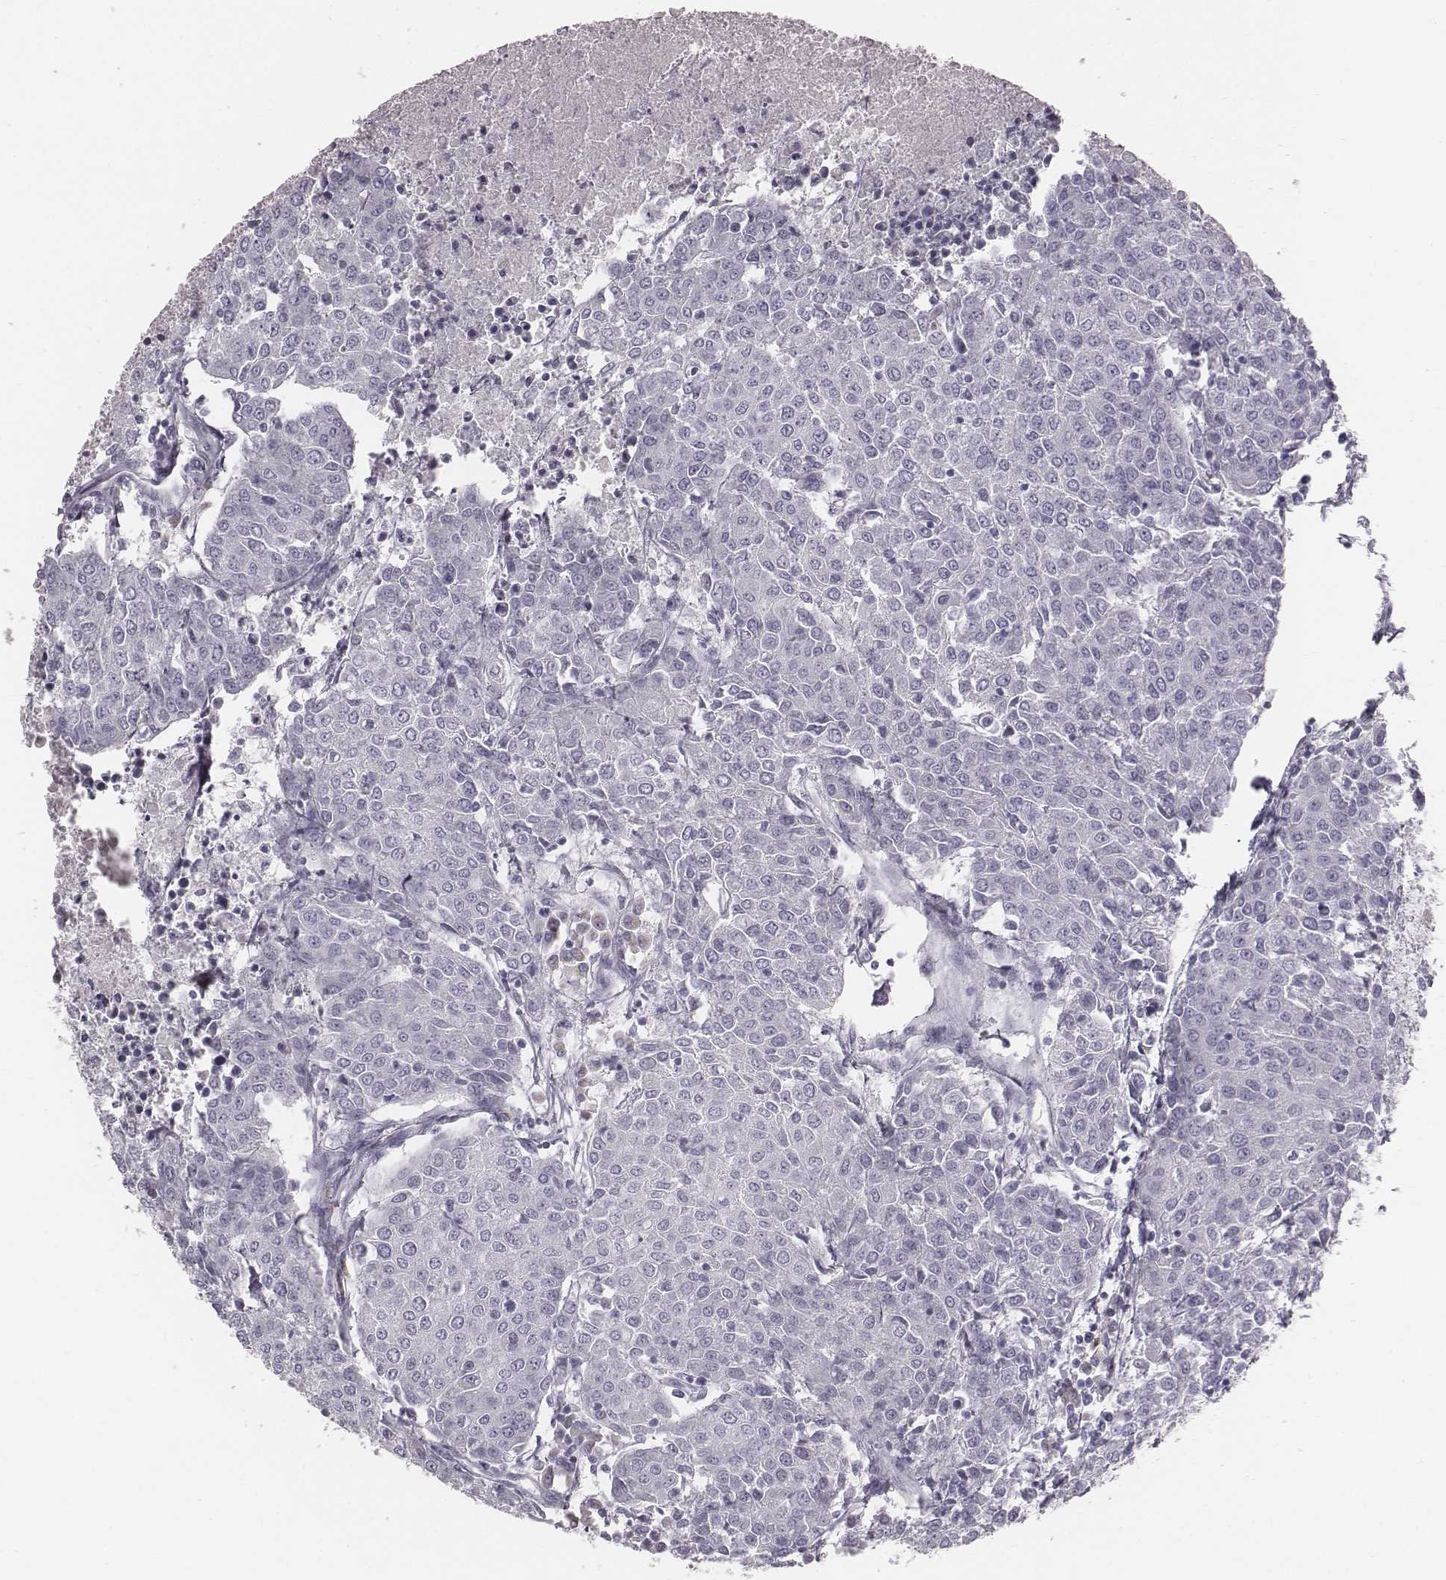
{"staining": {"intensity": "negative", "quantity": "none", "location": "none"}, "tissue": "urothelial cancer", "cell_type": "Tumor cells", "image_type": "cancer", "snomed": [{"axis": "morphology", "description": "Urothelial carcinoma, High grade"}, {"axis": "topography", "description": "Urinary bladder"}], "caption": "Immunohistochemistry histopathology image of human urothelial cancer stained for a protein (brown), which displays no positivity in tumor cells.", "gene": "C6orf58", "patient": {"sex": "female", "age": 85}}